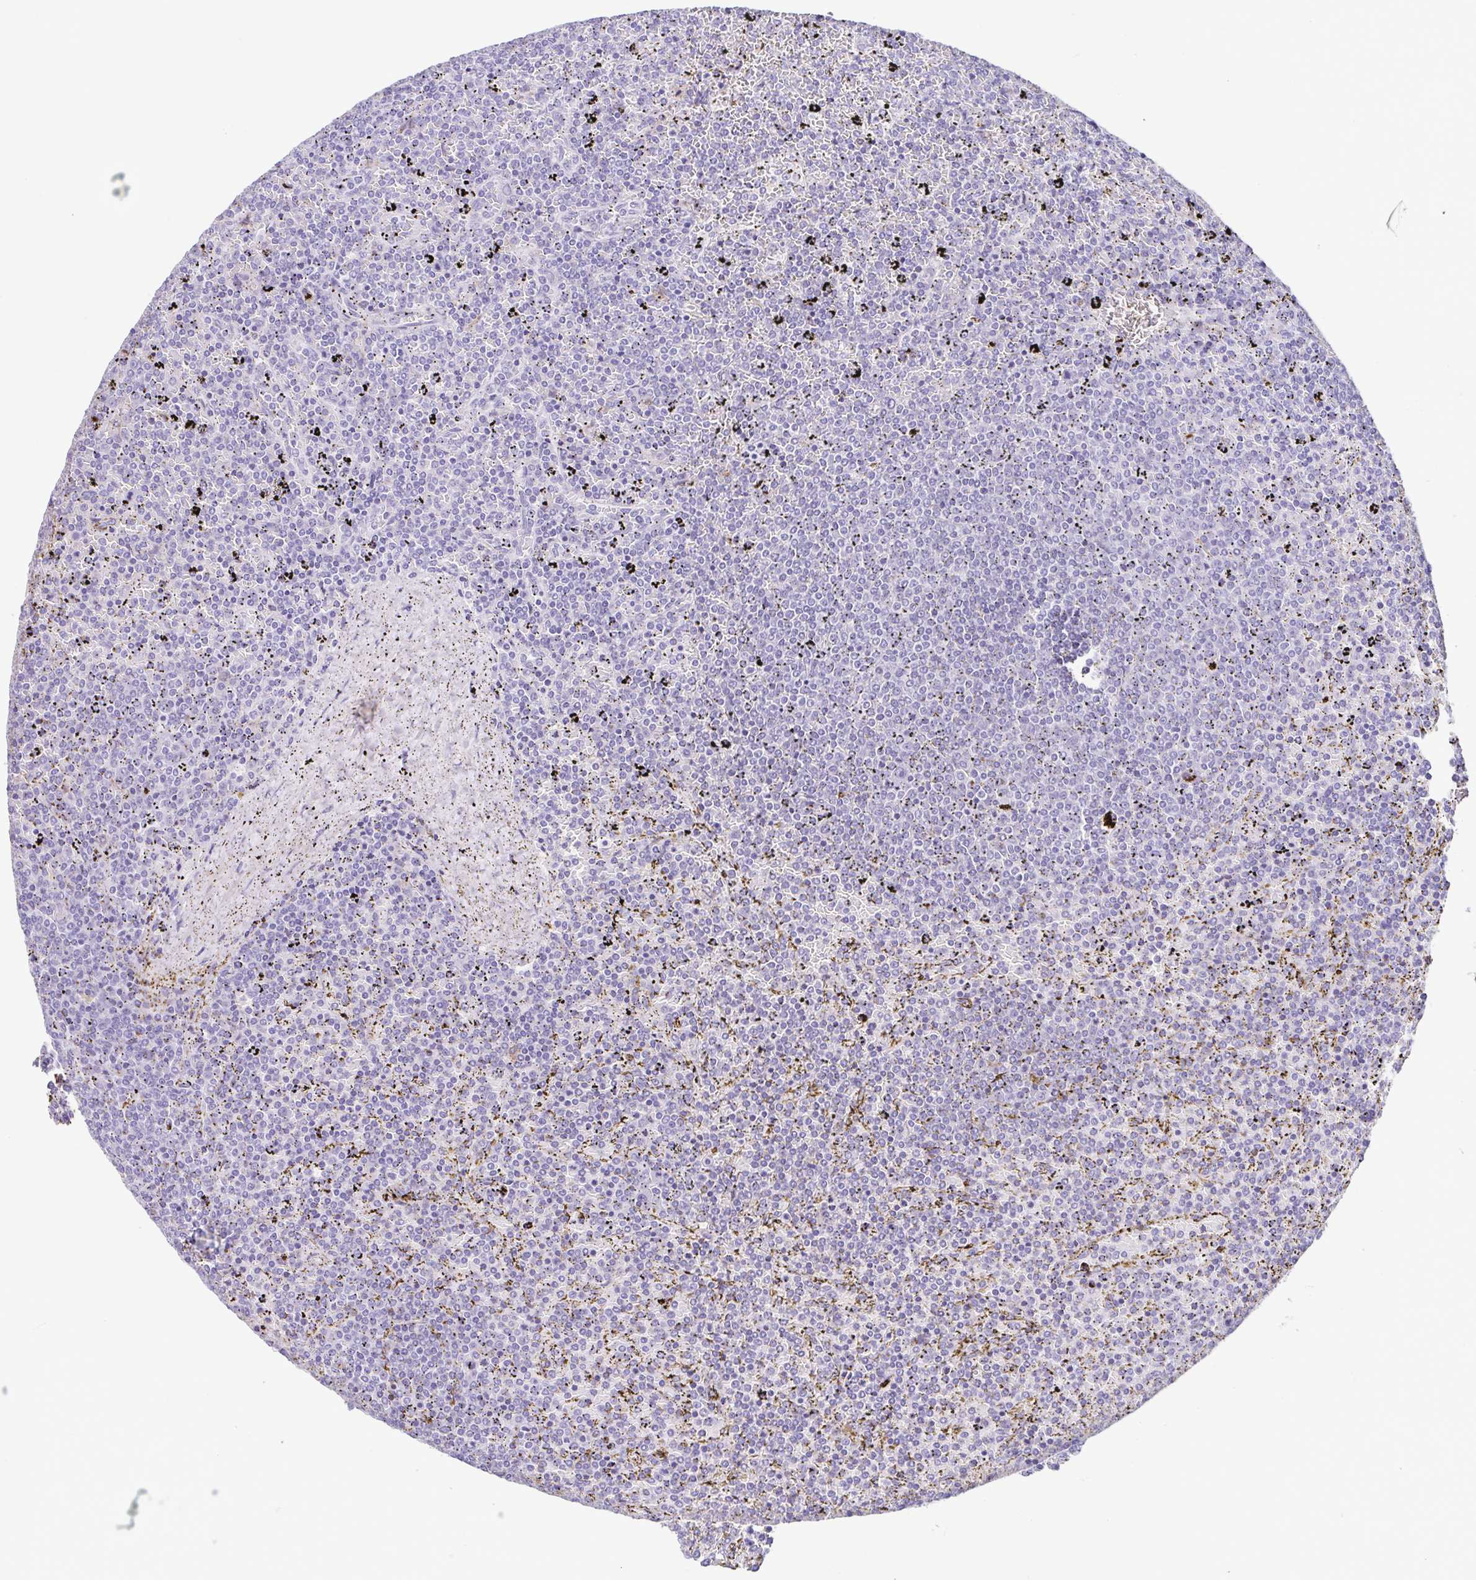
{"staining": {"intensity": "negative", "quantity": "none", "location": "none"}, "tissue": "lymphoma", "cell_type": "Tumor cells", "image_type": "cancer", "snomed": [{"axis": "morphology", "description": "Malignant lymphoma, non-Hodgkin's type, Low grade"}, {"axis": "topography", "description": "Spleen"}], "caption": "Photomicrograph shows no significant protein expression in tumor cells of low-grade malignant lymphoma, non-Hodgkin's type.", "gene": "TERT", "patient": {"sex": "female", "age": 77}}